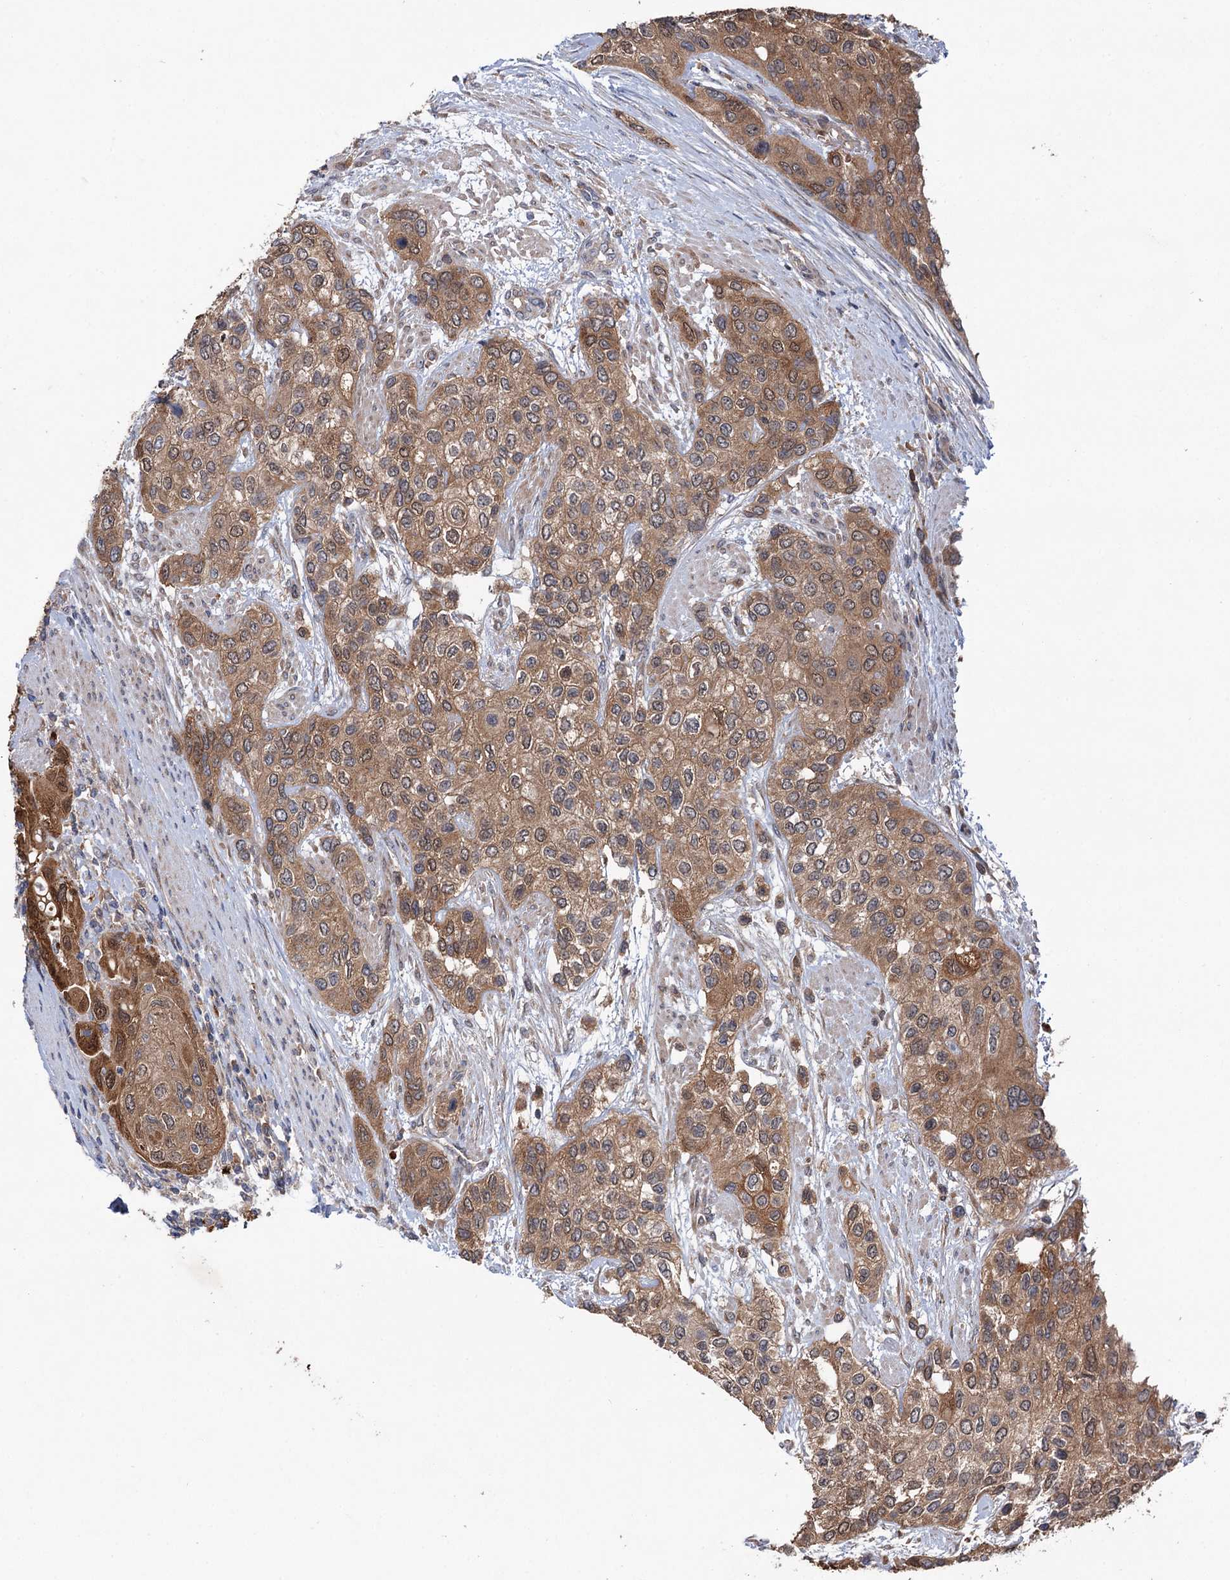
{"staining": {"intensity": "moderate", "quantity": ">75%", "location": "cytoplasmic/membranous"}, "tissue": "urothelial cancer", "cell_type": "Tumor cells", "image_type": "cancer", "snomed": [{"axis": "morphology", "description": "Normal tissue, NOS"}, {"axis": "morphology", "description": "Urothelial carcinoma, High grade"}, {"axis": "topography", "description": "Vascular tissue"}, {"axis": "topography", "description": "Urinary bladder"}], "caption": "This is an image of IHC staining of urothelial cancer, which shows moderate expression in the cytoplasmic/membranous of tumor cells.", "gene": "PTPN3", "patient": {"sex": "female", "age": 56}}